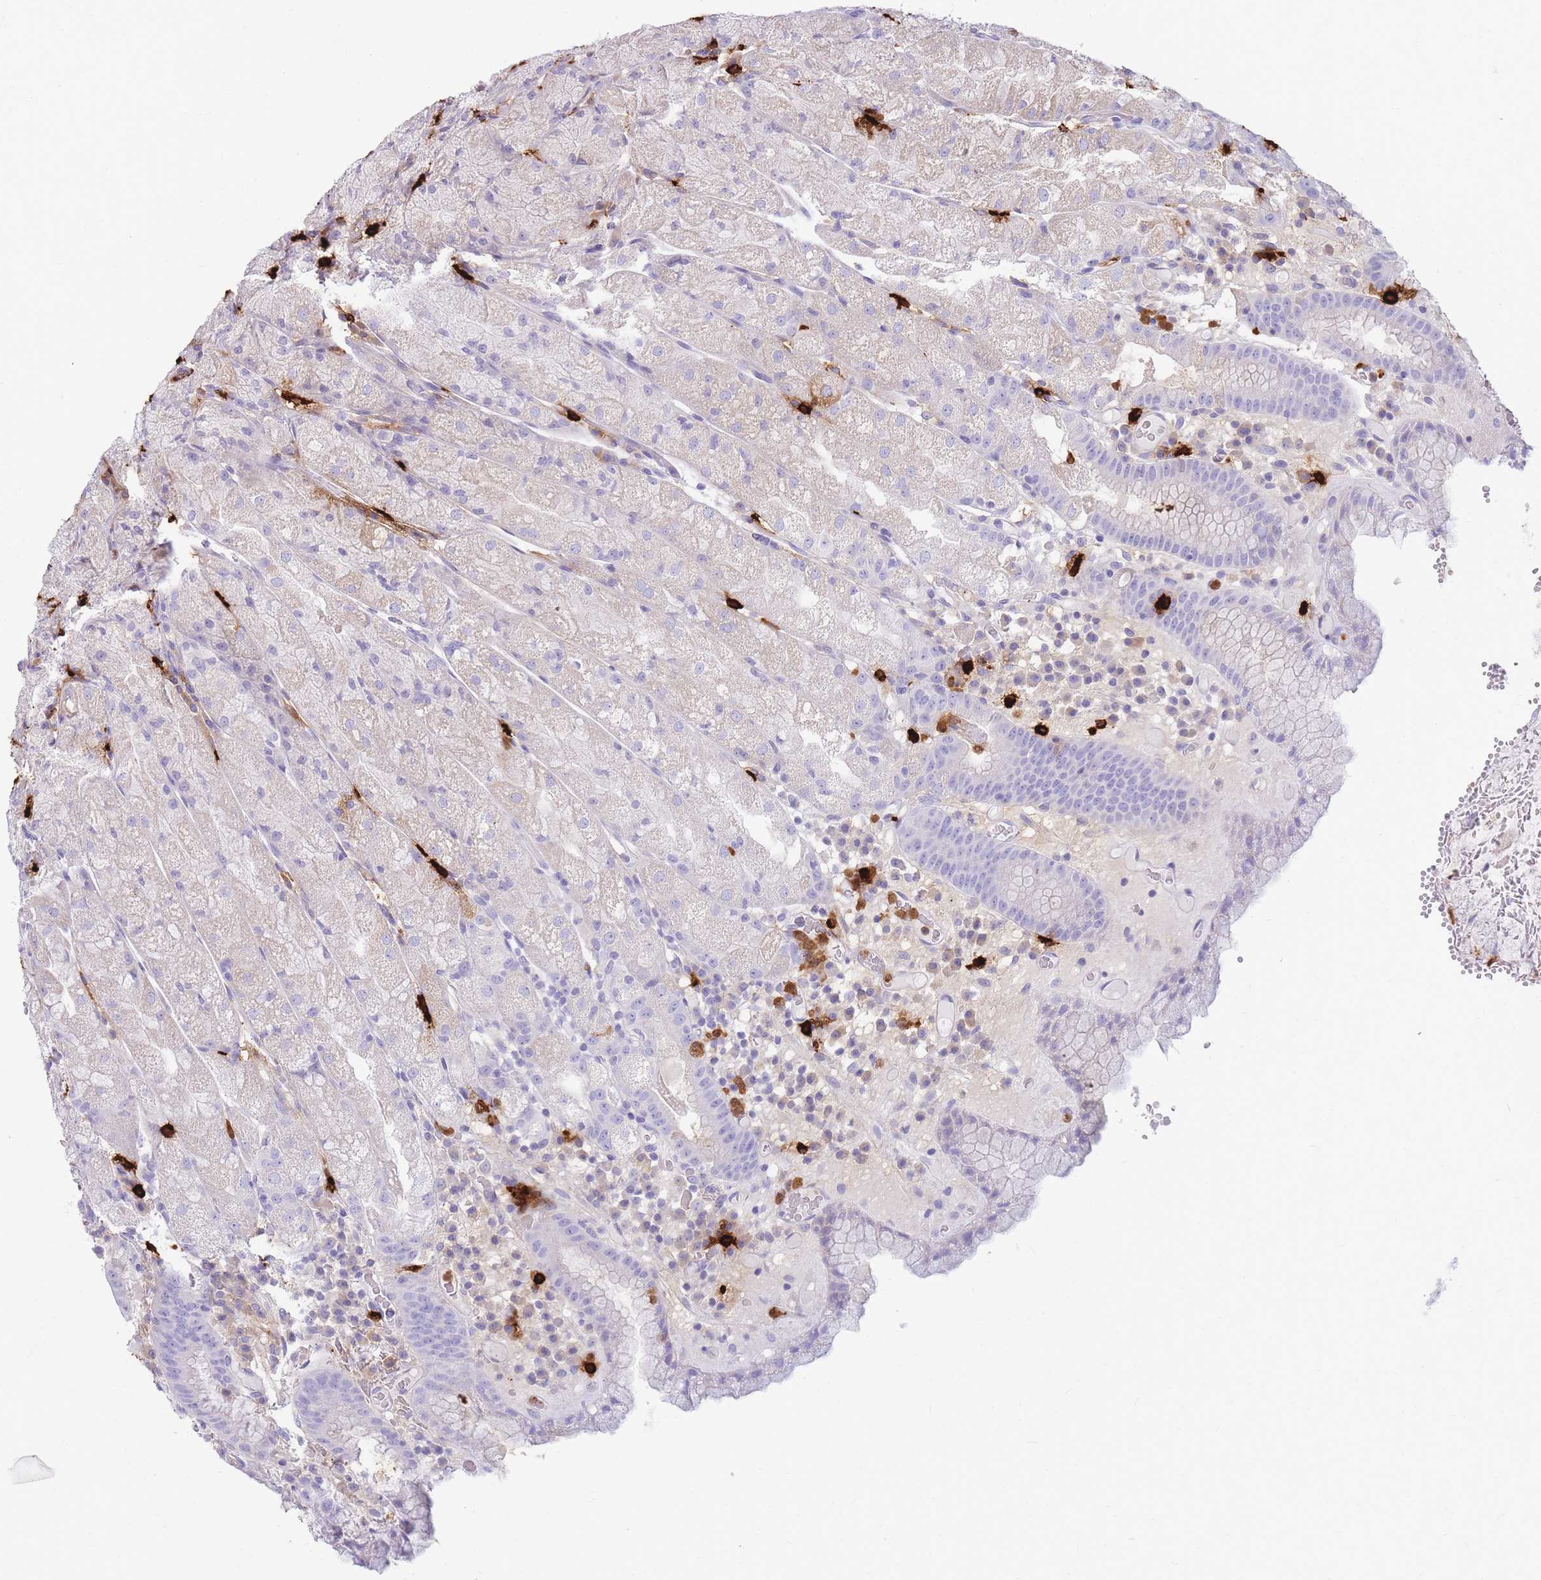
{"staining": {"intensity": "weak", "quantity": "<25%", "location": "cytoplasmic/membranous"}, "tissue": "stomach", "cell_type": "Glandular cells", "image_type": "normal", "snomed": [{"axis": "morphology", "description": "Normal tissue, NOS"}, {"axis": "topography", "description": "Stomach, upper"}], "caption": "Immunohistochemistry (IHC) of benign stomach reveals no expression in glandular cells.", "gene": "TPSAB1", "patient": {"sex": "male", "age": 52}}